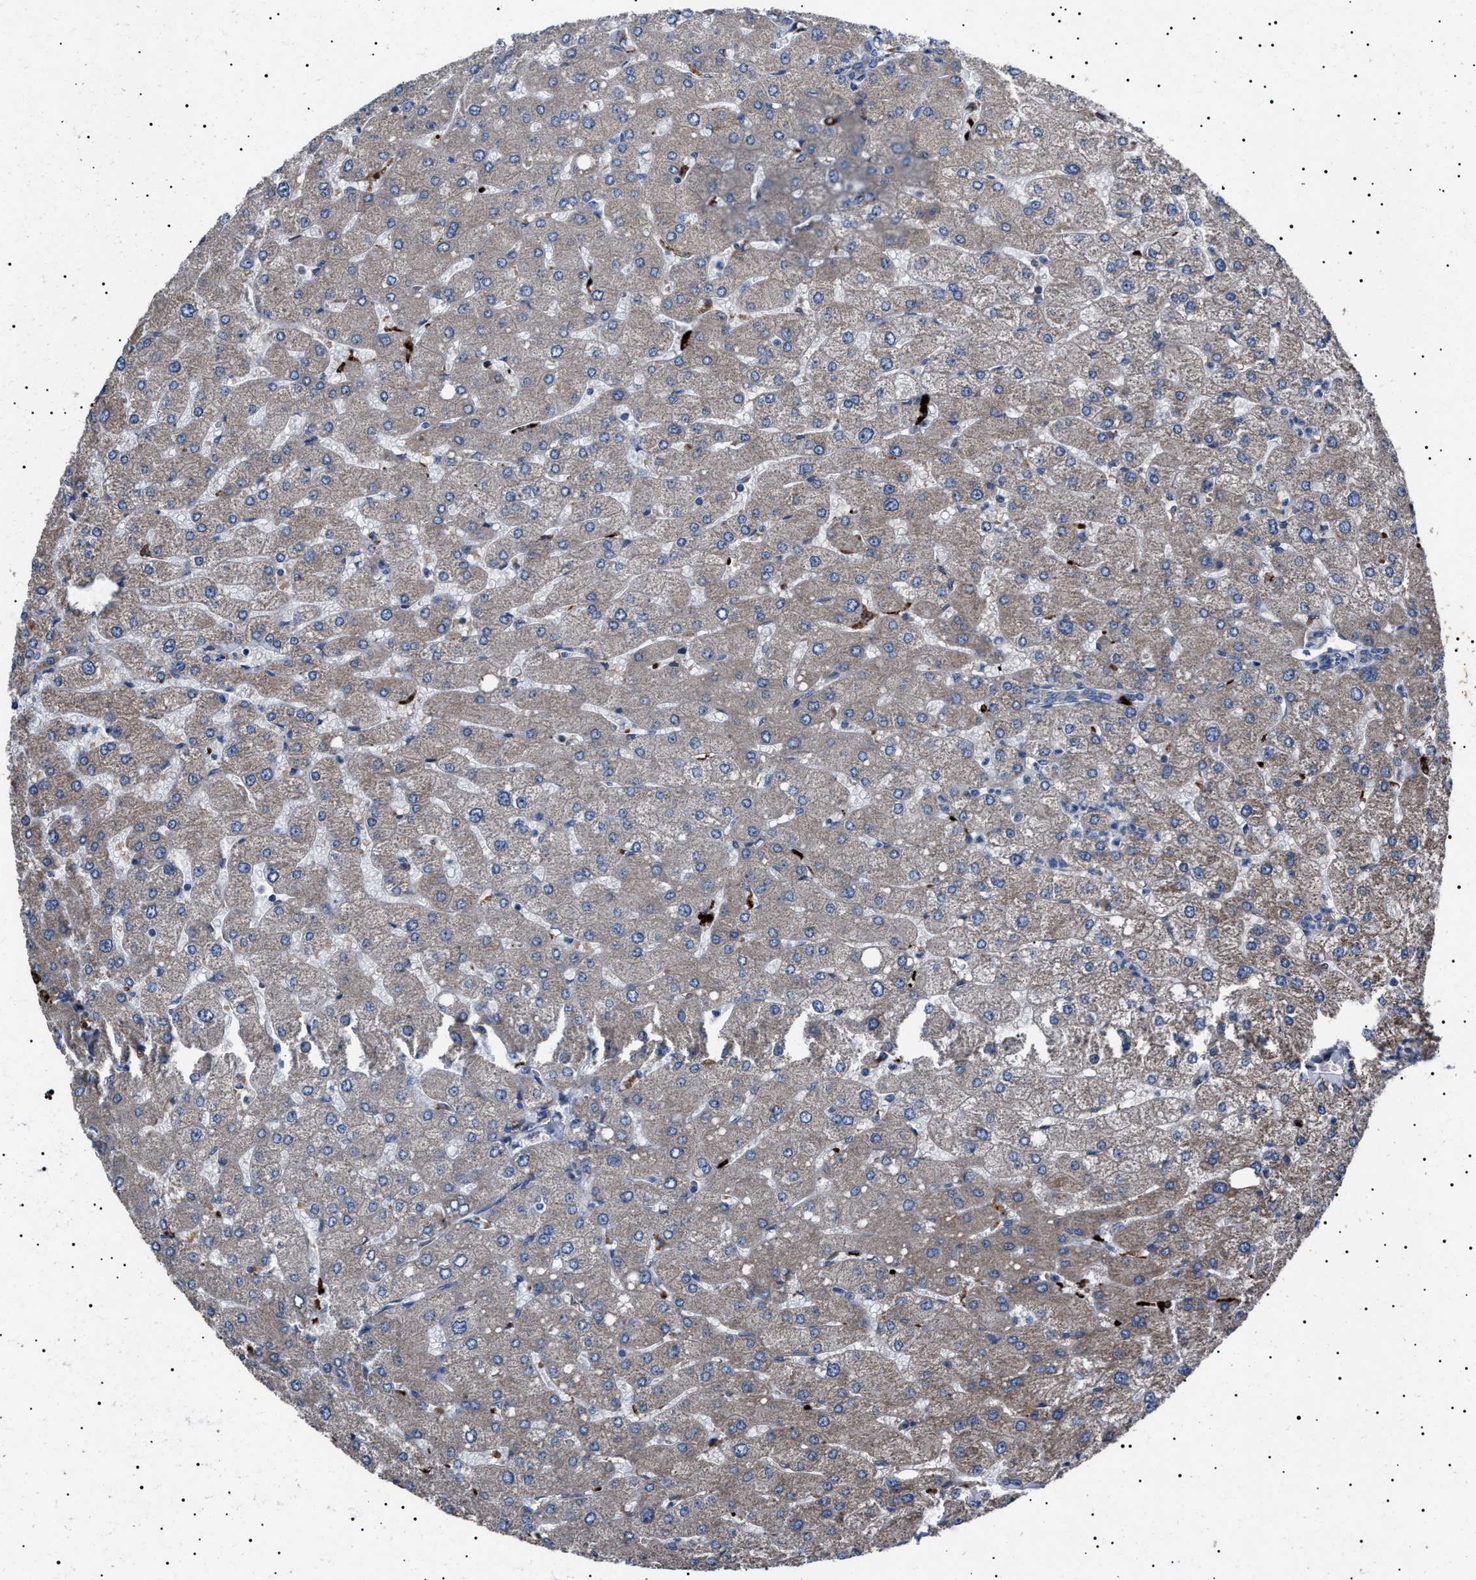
{"staining": {"intensity": "moderate", "quantity": "25%-75%", "location": "cytoplasmic/membranous"}, "tissue": "liver", "cell_type": "Cholangiocytes", "image_type": "normal", "snomed": [{"axis": "morphology", "description": "Normal tissue, NOS"}, {"axis": "topography", "description": "Liver"}], "caption": "Normal liver shows moderate cytoplasmic/membranous staining in approximately 25%-75% of cholangiocytes The staining was performed using DAB to visualize the protein expression in brown, while the nuclei were stained in blue with hematoxylin (Magnification: 20x)..", "gene": "PTRH1", "patient": {"sex": "male", "age": 55}}